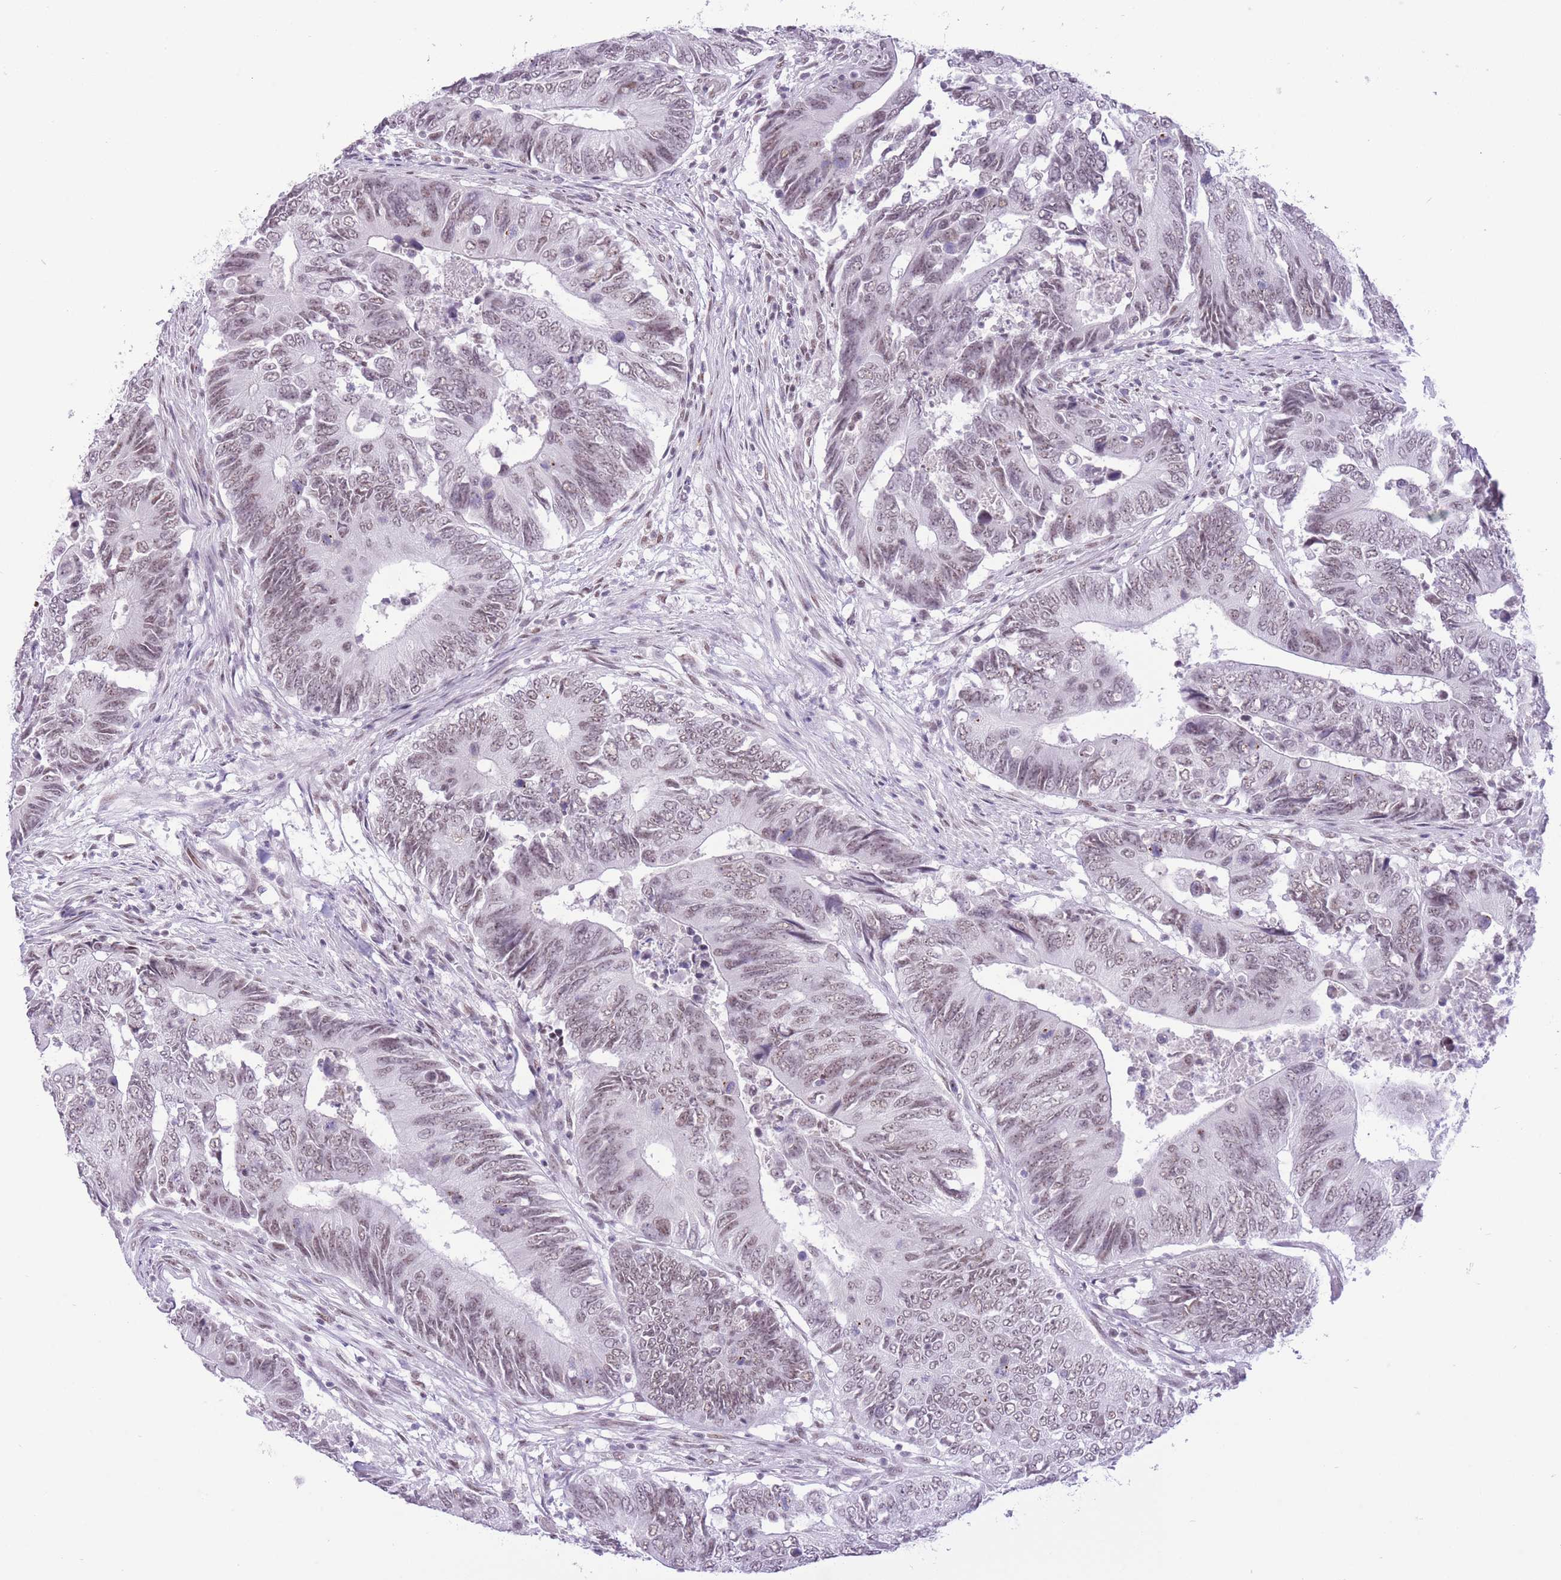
{"staining": {"intensity": "moderate", "quantity": "25%-75%", "location": "nuclear"}, "tissue": "colorectal cancer", "cell_type": "Tumor cells", "image_type": "cancer", "snomed": [{"axis": "morphology", "description": "Adenocarcinoma, NOS"}, {"axis": "topography", "description": "Colon"}], "caption": "A medium amount of moderate nuclear positivity is seen in about 25%-75% of tumor cells in colorectal cancer tissue.", "gene": "ZBED5", "patient": {"sex": "male", "age": 87}}